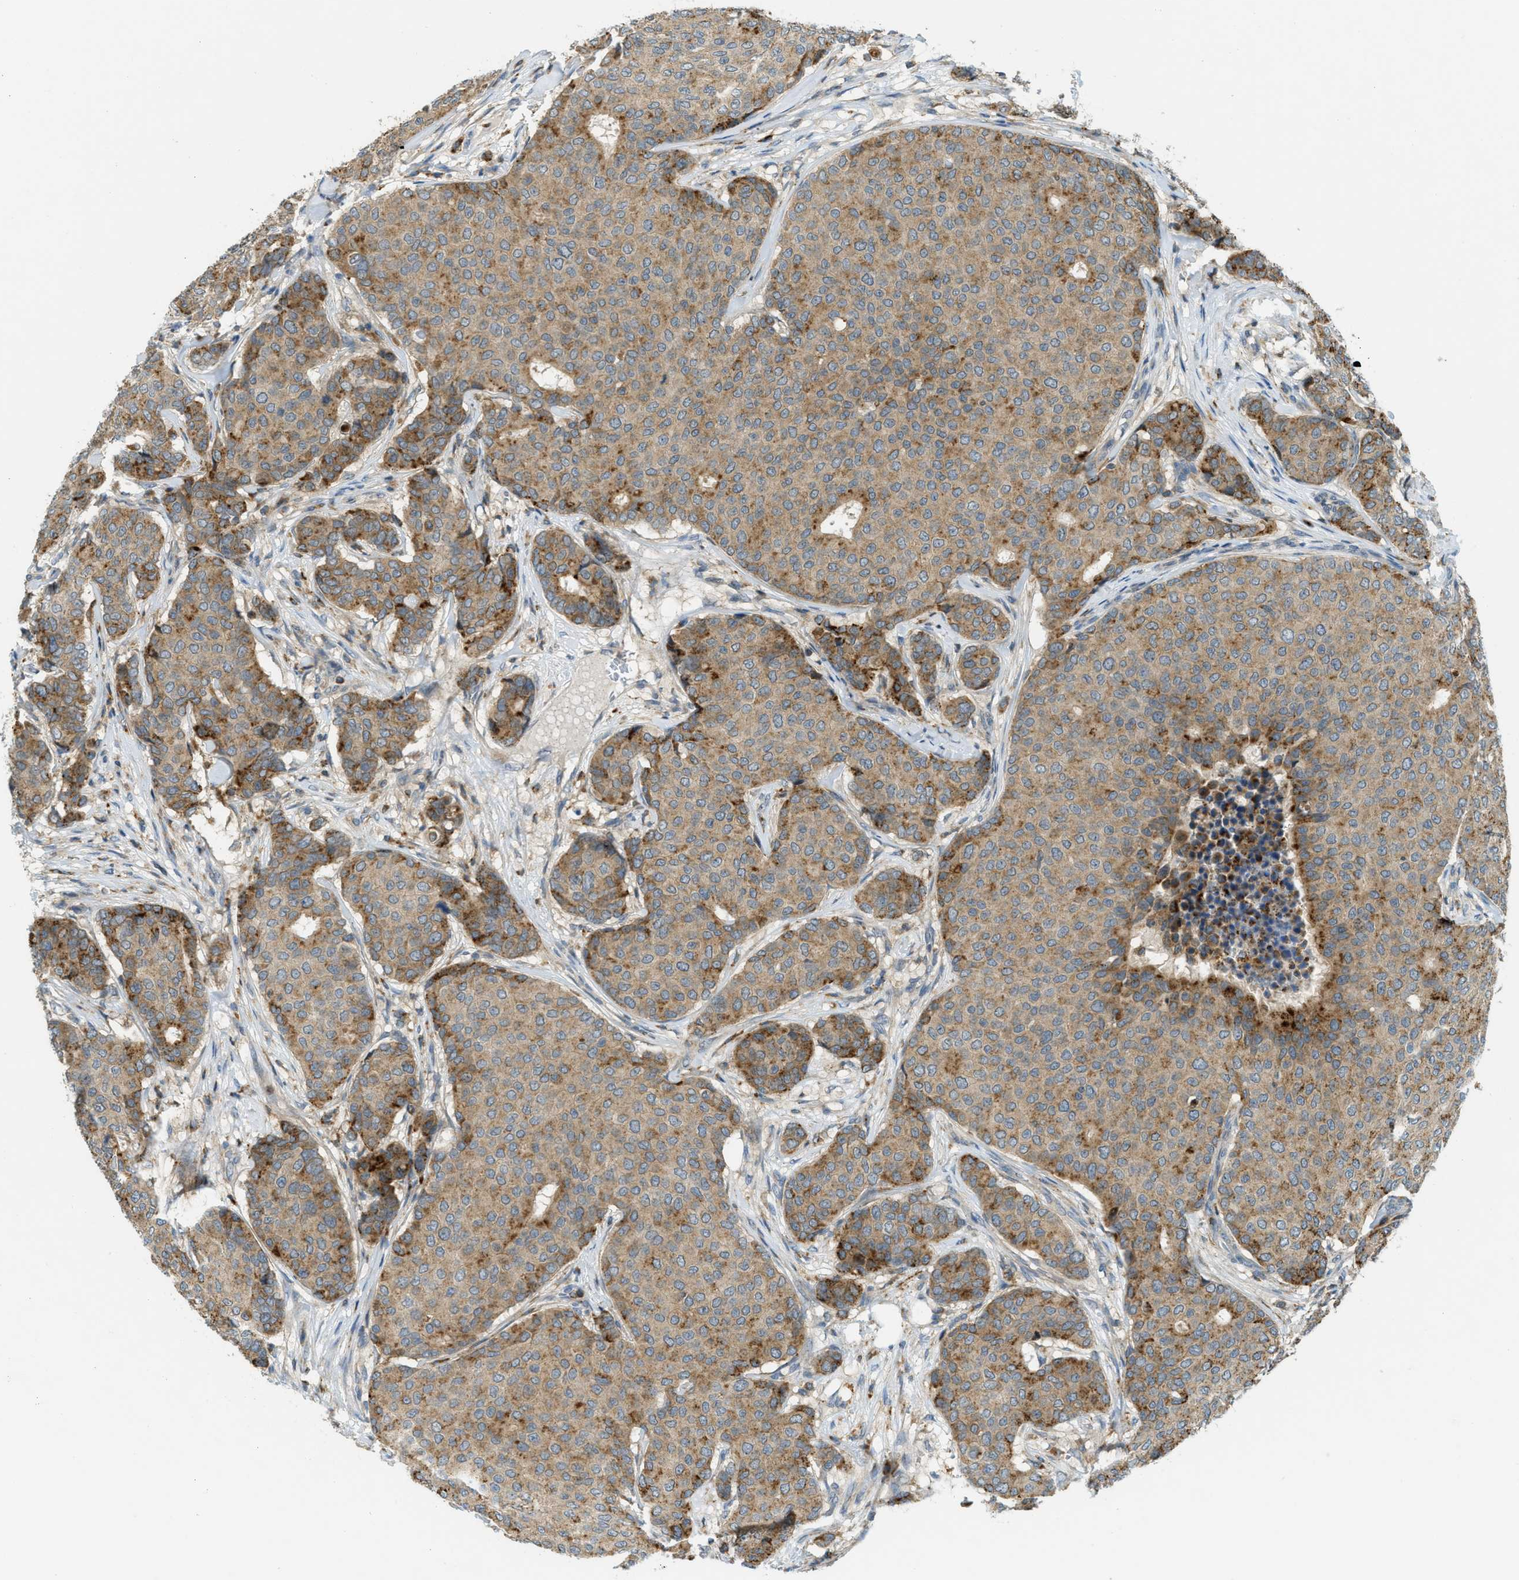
{"staining": {"intensity": "moderate", "quantity": ">75%", "location": "cytoplasmic/membranous"}, "tissue": "breast cancer", "cell_type": "Tumor cells", "image_type": "cancer", "snomed": [{"axis": "morphology", "description": "Duct carcinoma"}, {"axis": "topography", "description": "Breast"}], "caption": "Breast cancer was stained to show a protein in brown. There is medium levels of moderate cytoplasmic/membranous positivity in about >75% of tumor cells.", "gene": "PLBD2", "patient": {"sex": "female", "age": 75}}